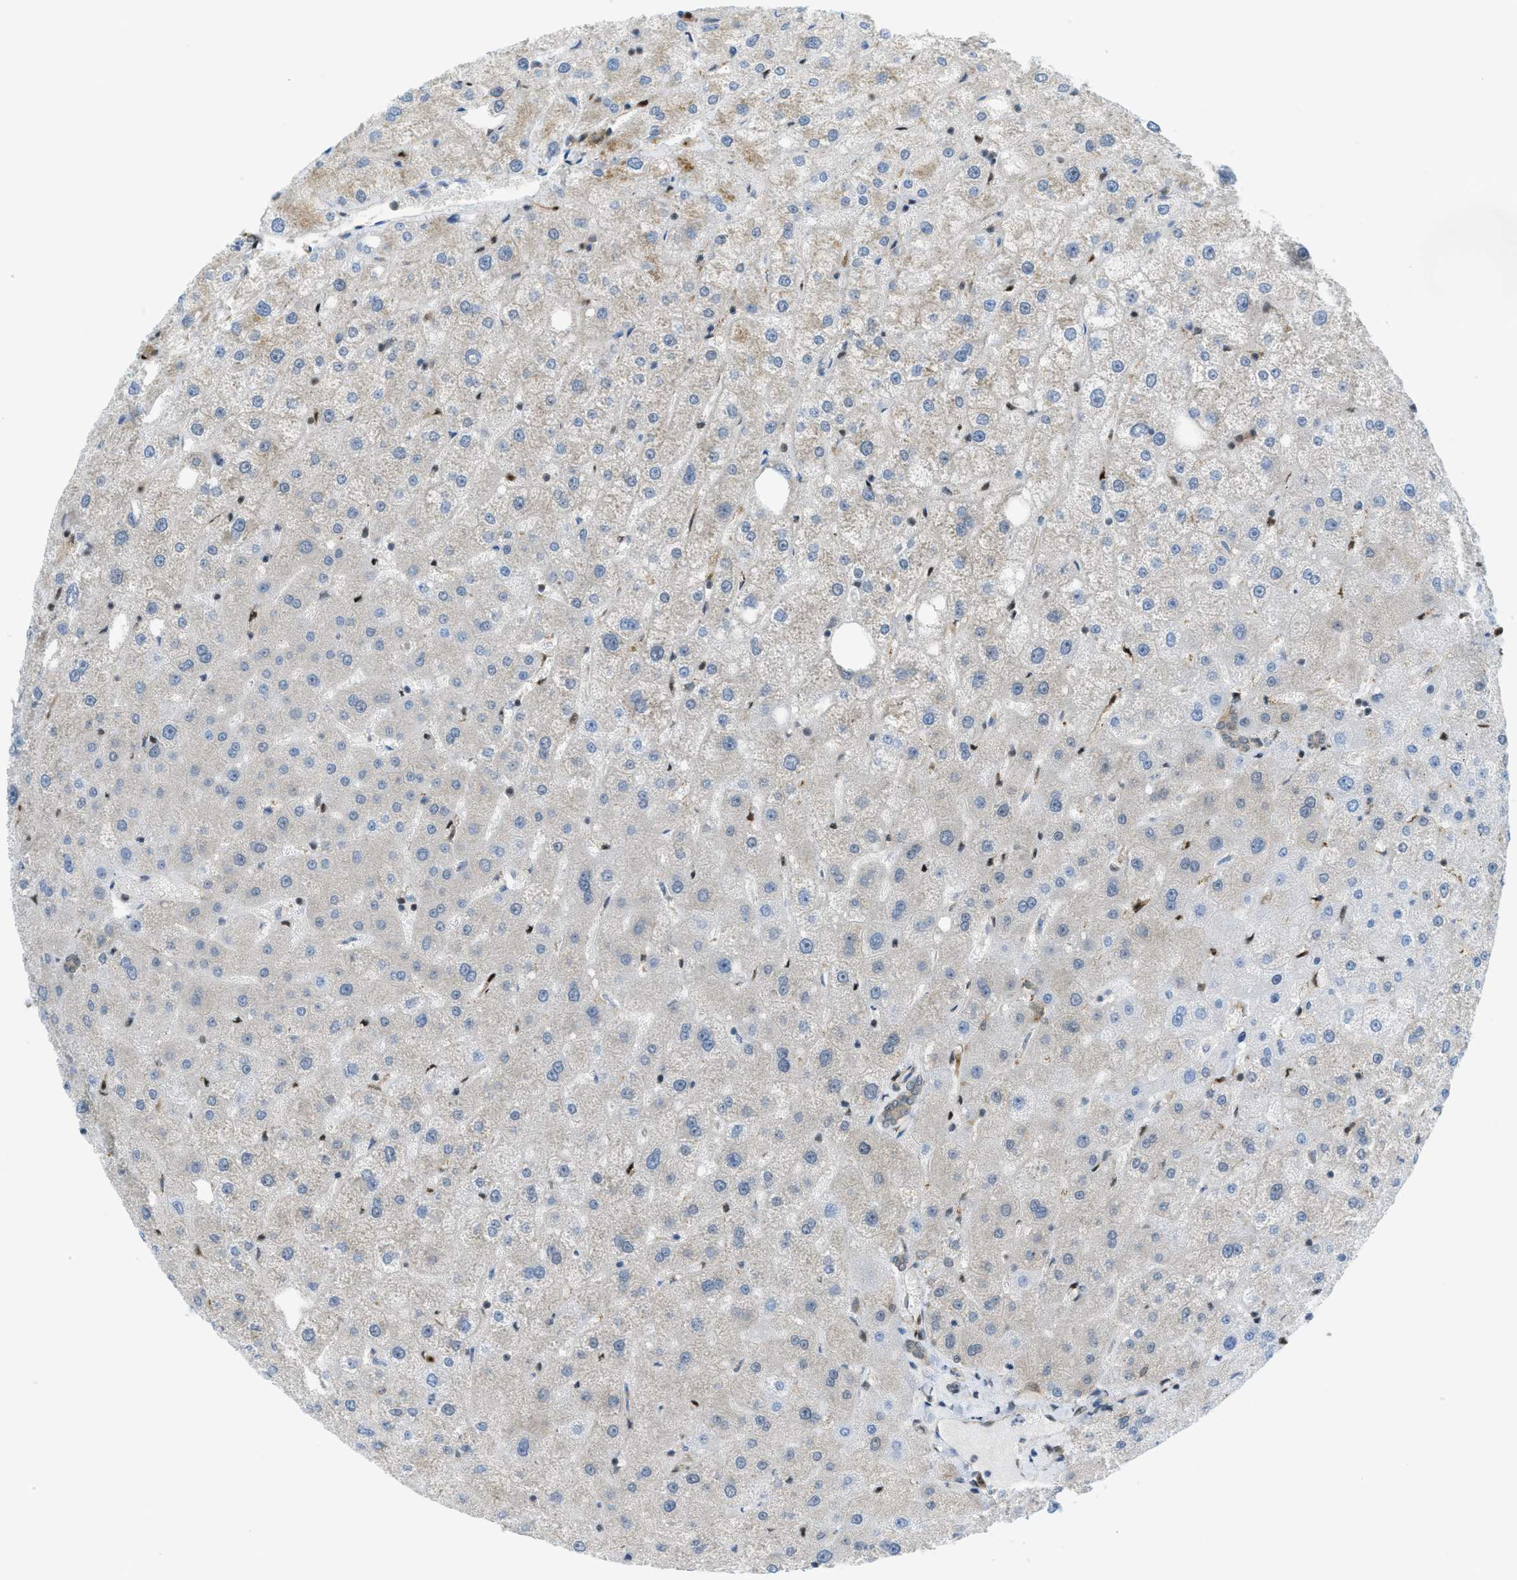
{"staining": {"intensity": "weak", "quantity": ">75%", "location": "cytoplasmic/membranous,nuclear"}, "tissue": "liver", "cell_type": "Cholangiocytes", "image_type": "normal", "snomed": [{"axis": "morphology", "description": "Normal tissue, NOS"}, {"axis": "topography", "description": "Liver"}], "caption": "Protein staining of benign liver displays weak cytoplasmic/membranous,nuclear staining in about >75% of cholangiocytes. (IHC, brightfield microscopy, high magnification).", "gene": "TNPO1", "patient": {"sex": "male", "age": 73}}